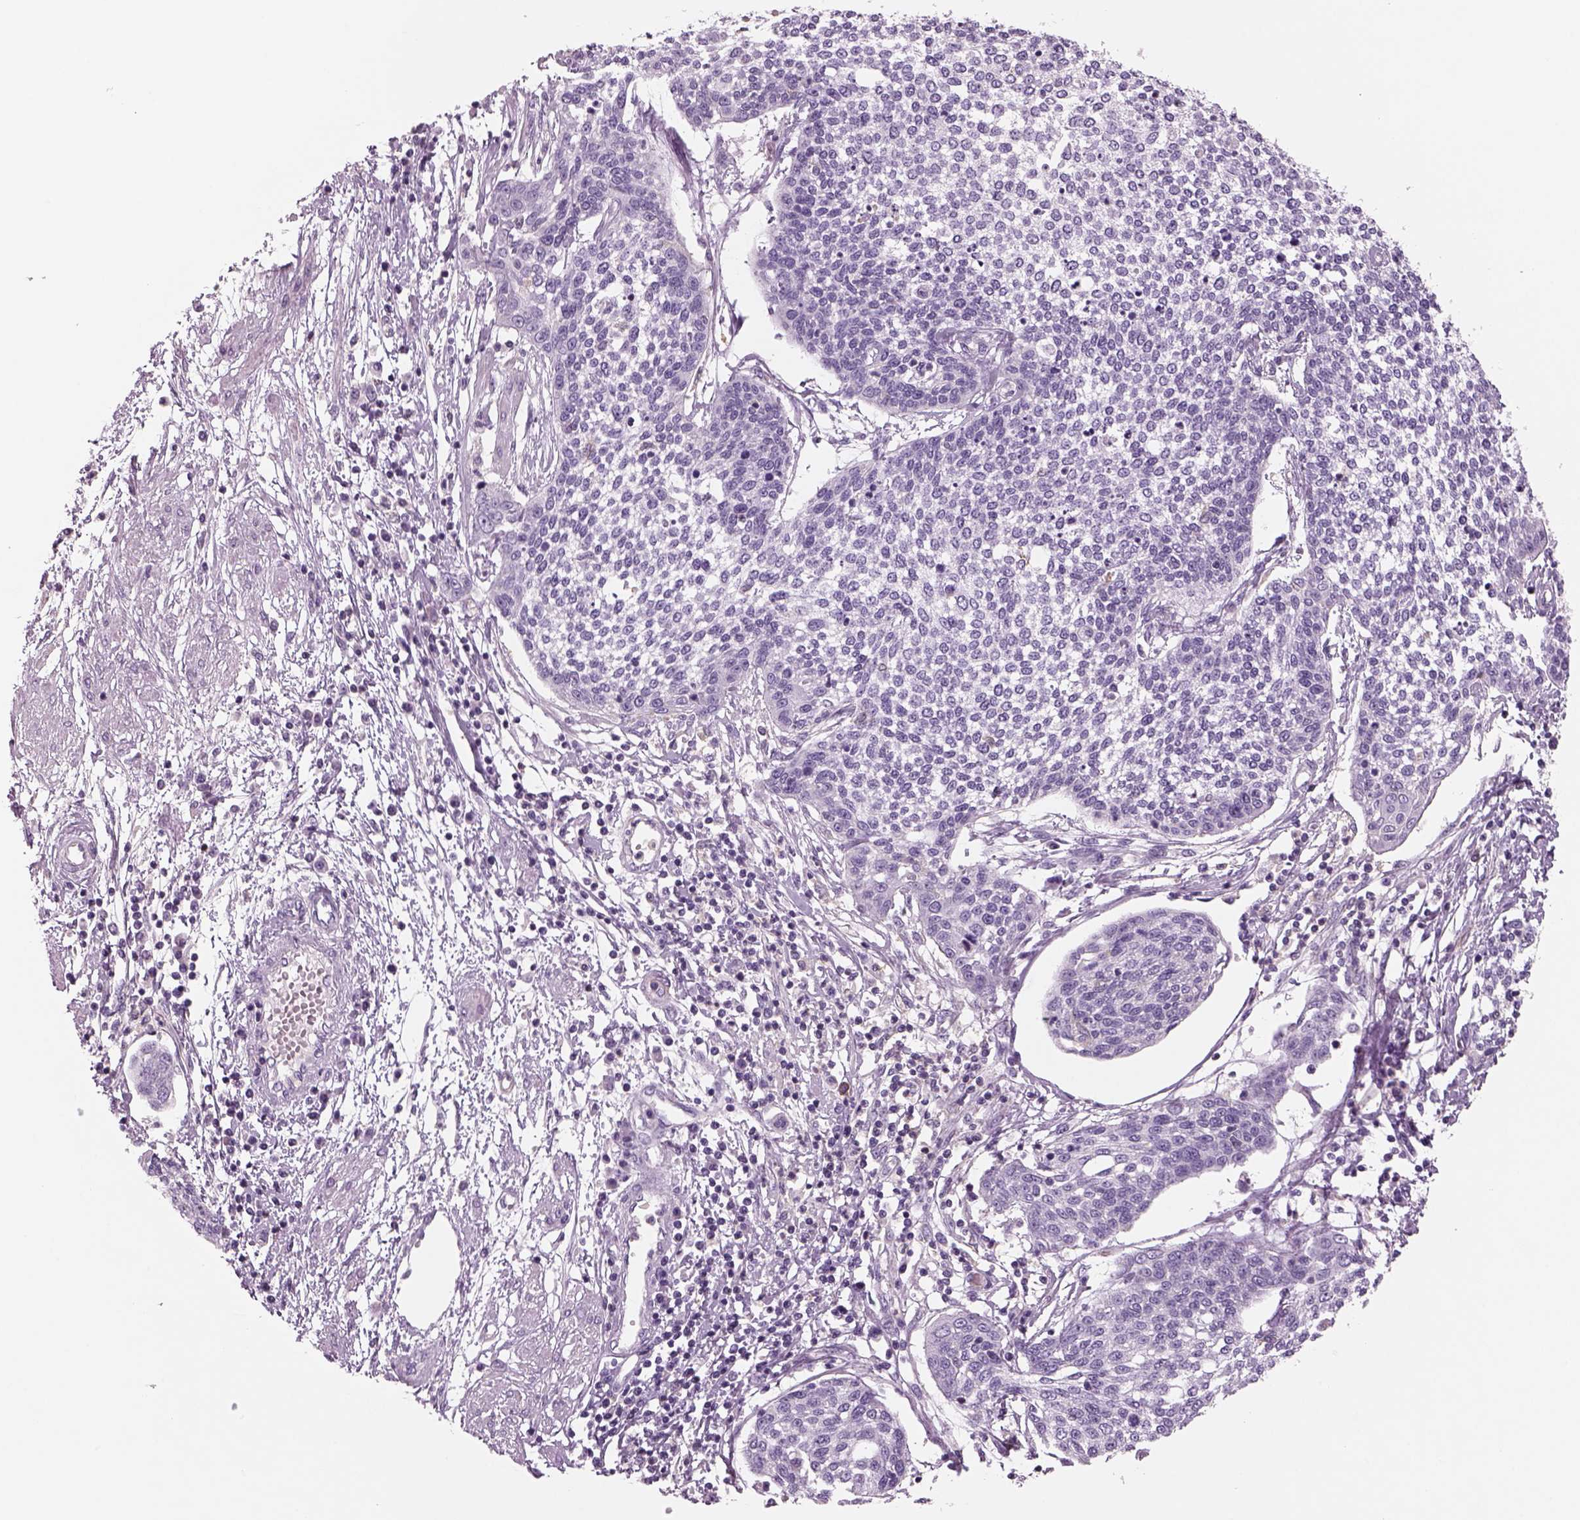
{"staining": {"intensity": "negative", "quantity": "none", "location": "none"}, "tissue": "cervical cancer", "cell_type": "Tumor cells", "image_type": "cancer", "snomed": [{"axis": "morphology", "description": "Squamous cell carcinoma, NOS"}, {"axis": "topography", "description": "Cervix"}], "caption": "Squamous cell carcinoma (cervical) was stained to show a protein in brown. There is no significant positivity in tumor cells.", "gene": "SLC1A7", "patient": {"sex": "female", "age": 34}}